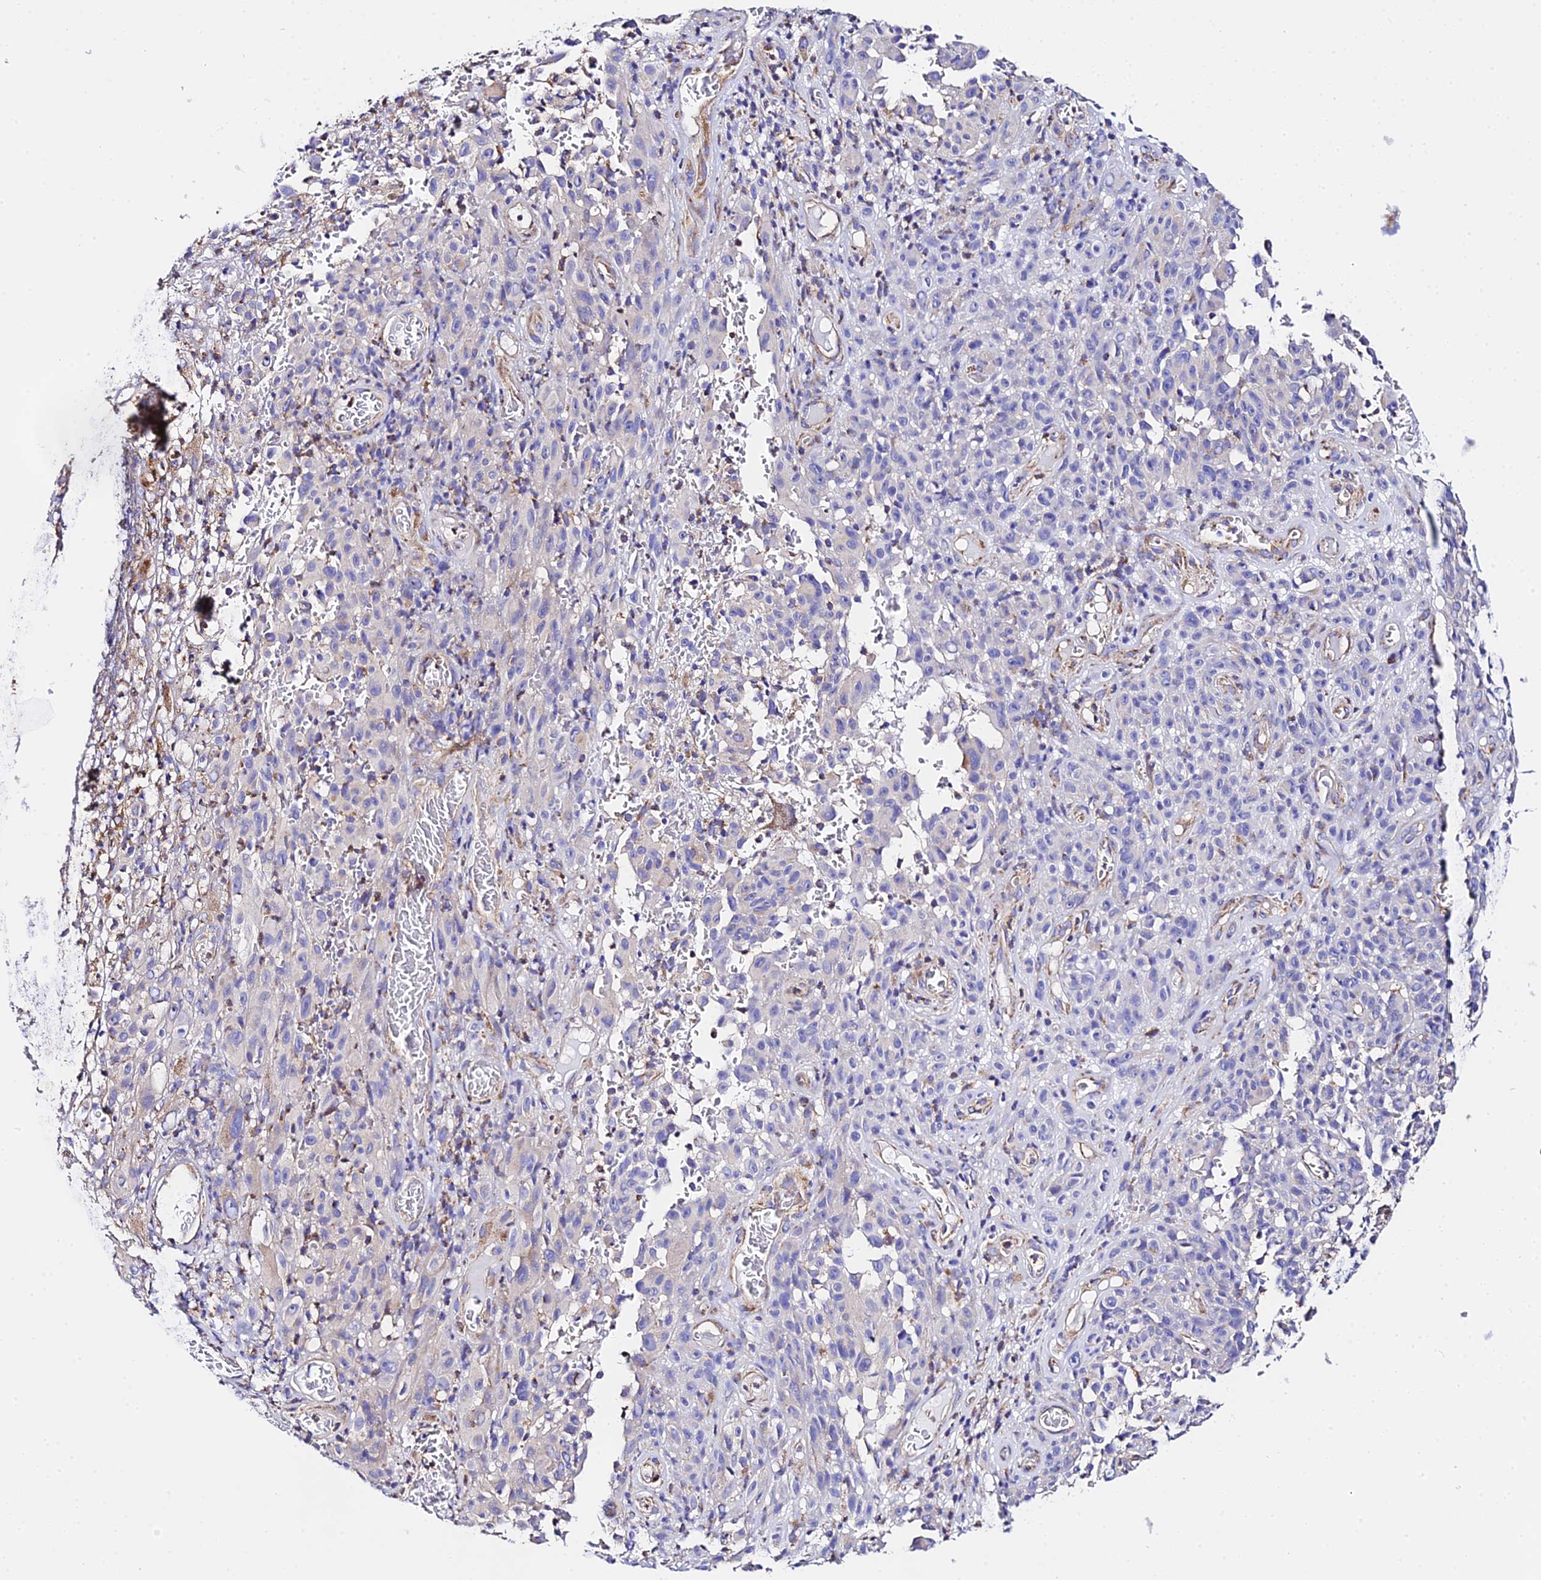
{"staining": {"intensity": "negative", "quantity": "none", "location": "none"}, "tissue": "melanoma", "cell_type": "Tumor cells", "image_type": "cancer", "snomed": [{"axis": "morphology", "description": "Malignant melanoma, NOS"}, {"axis": "topography", "description": "Skin"}], "caption": "There is no significant positivity in tumor cells of melanoma. (DAB IHC, high magnification).", "gene": "ZNF573", "patient": {"sex": "female", "age": 82}}